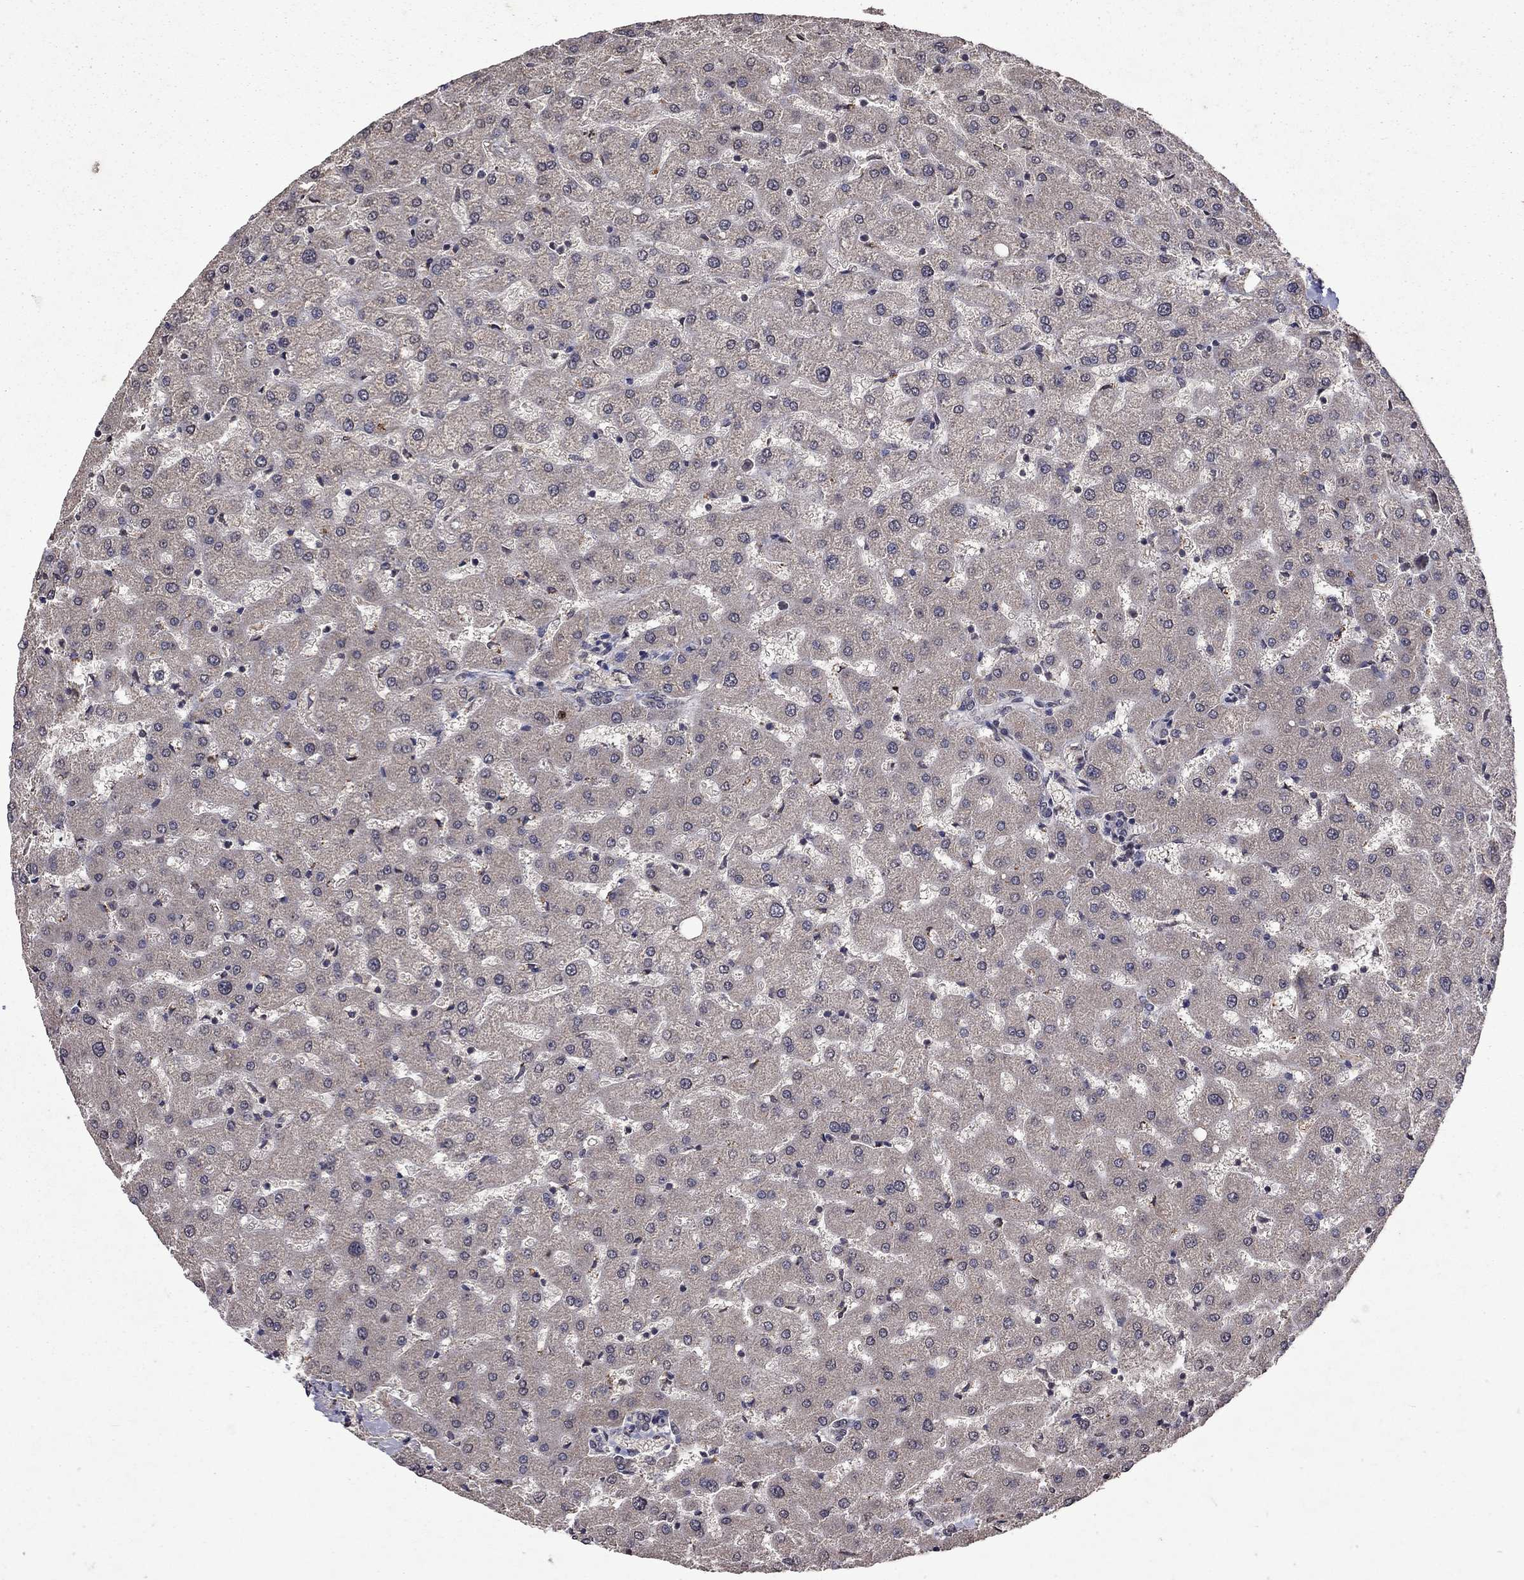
{"staining": {"intensity": "negative", "quantity": "none", "location": "none"}, "tissue": "liver", "cell_type": "Cholangiocytes", "image_type": "normal", "snomed": [{"axis": "morphology", "description": "Normal tissue, NOS"}, {"axis": "topography", "description": "Liver"}], "caption": "Cholangiocytes show no significant protein staining in unremarkable liver. (DAB (3,3'-diaminobenzidine) immunohistochemistry (IHC), high magnification).", "gene": "NLGN1", "patient": {"sex": "female", "age": 50}}